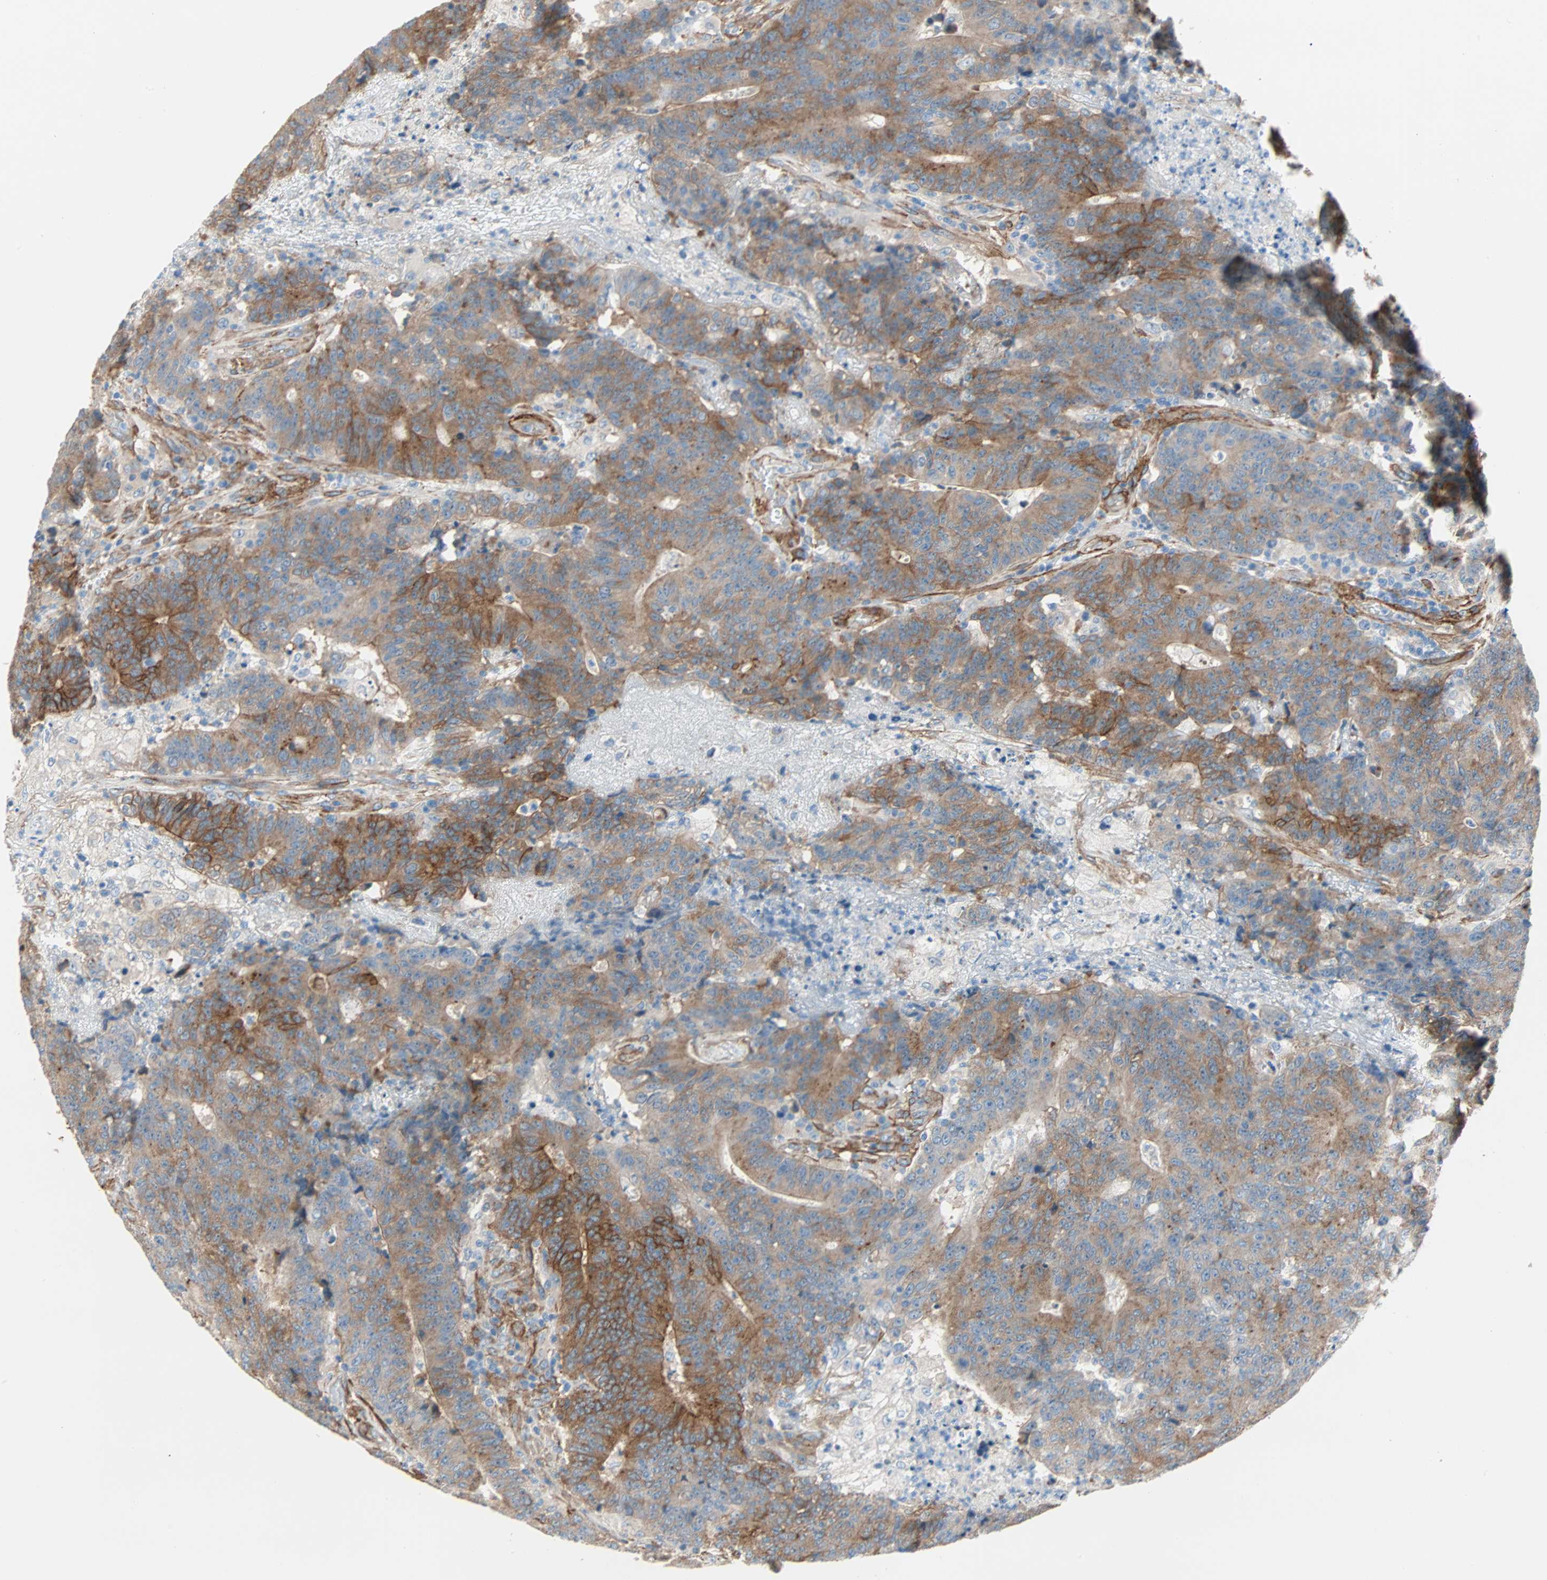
{"staining": {"intensity": "moderate", "quantity": ">75%", "location": "cytoplasmic/membranous"}, "tissue": "colorectal cancer", "cell_type": "Tumor cells", "image_type": "cancer", "snomed": [{"axis": "morphology", "description": "Normal tissue, NOS"}, {"axis": "morphology", "description": "Adenocarcinoma, NOS"}, {"axis": "topography", "description": "Colon"}], "caption": "Human colorectal cancer stained with a protein marker displays moderate staining in tumor cells.", "gene": "EPB41L2", "patient": {"sex": "female", "age": 75}}